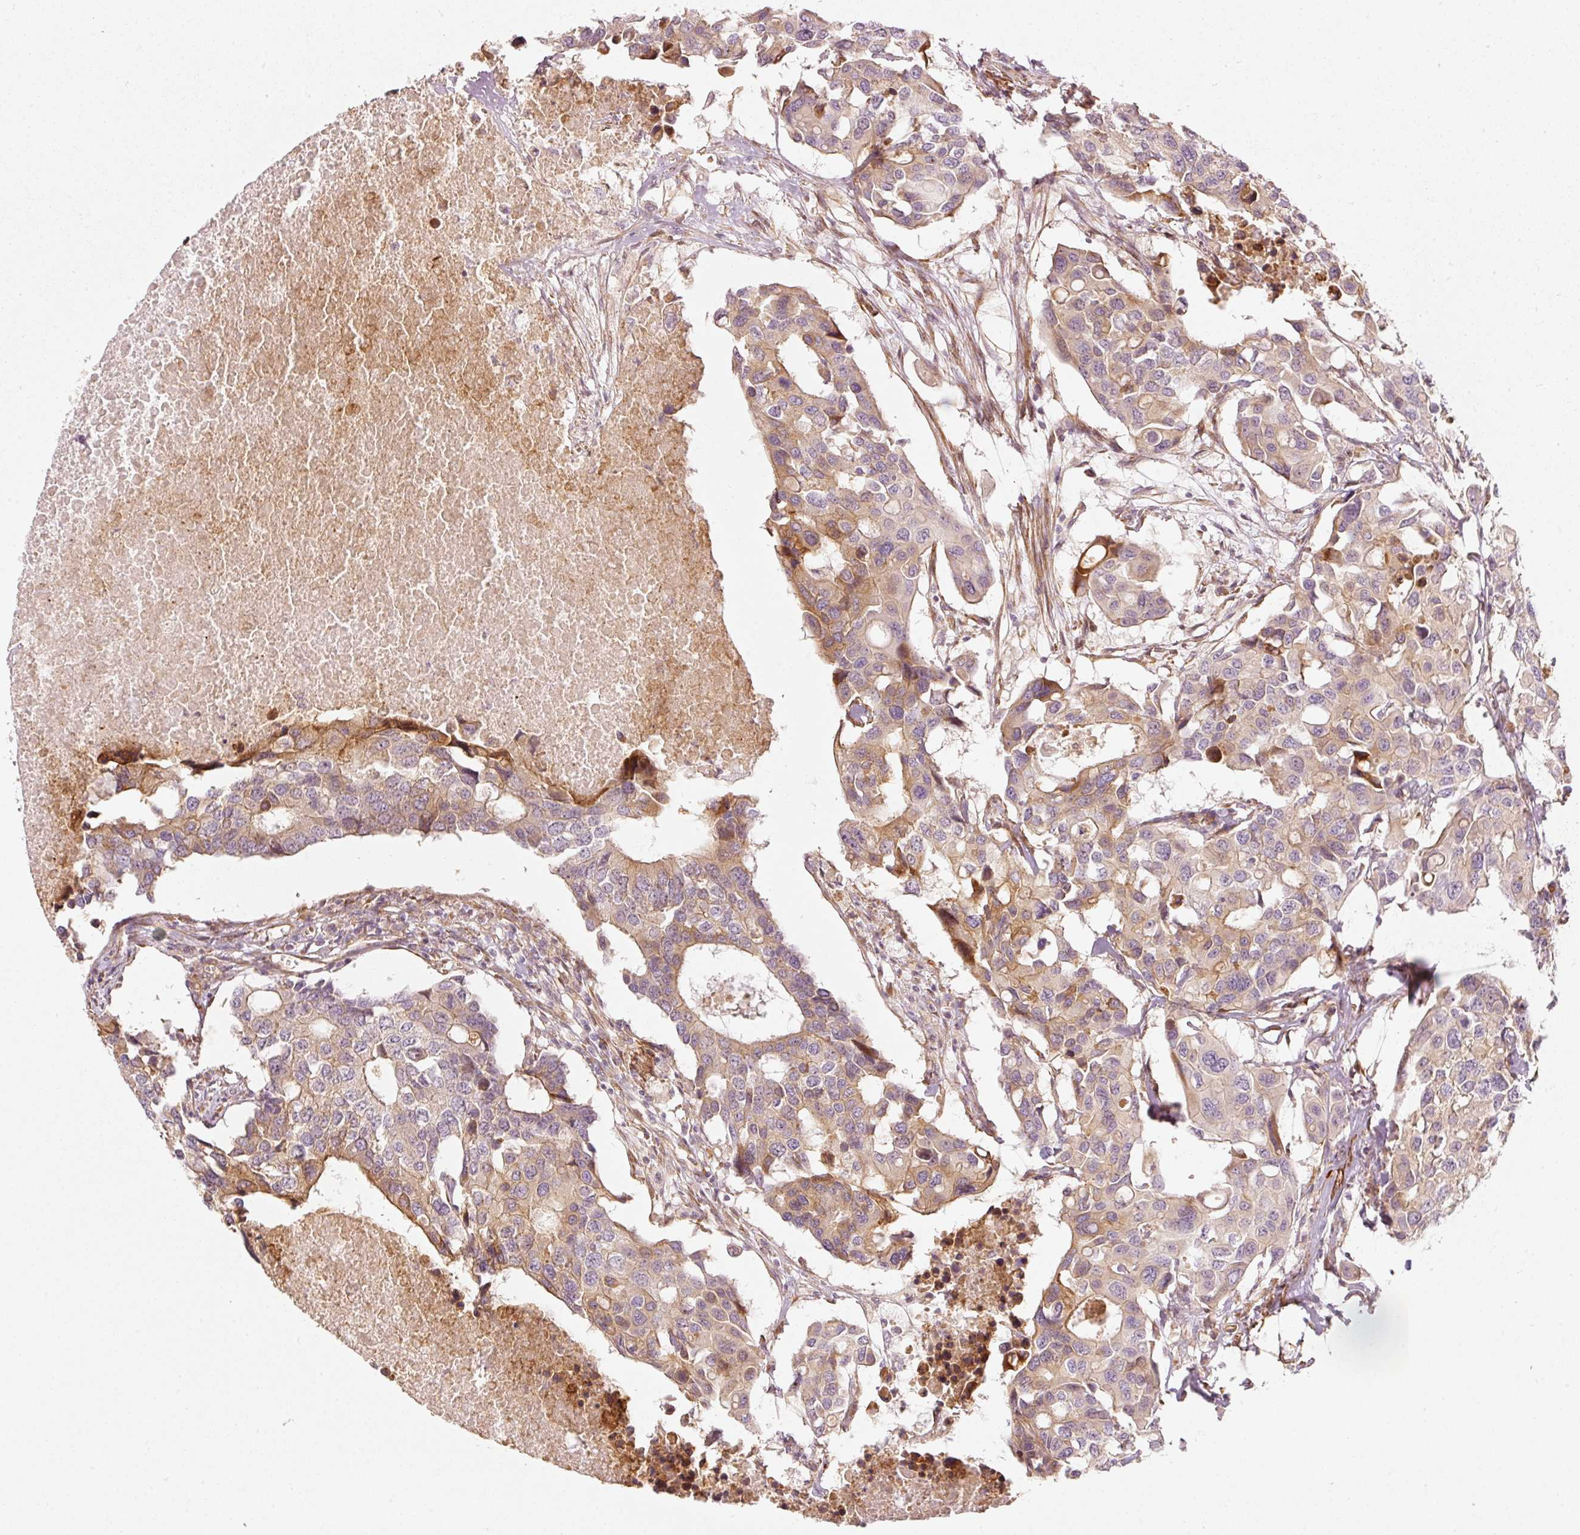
{"staining": {"intensity": "moderate", "quantity": "25%-75%", "location": "cytoplasmic/membranous"}, "tissue": "colorectal cancer", "cell_type": "Tumor cells", "image_type": "cancer", "snomed": [{"axis": "morphology", "description": "Adenocarcinoma, NOS"}, {"axis": "topography", "description": "Colon"}], "caption": "A brown stain labels moderate cytoplasmic/membranous positivity of a protein in human colorectal adenocarcinoma tumor cells. Using DAB (3,3'-diaminobenzidine) (brown) and hematoxylin (blue) stains, captured at high magnification using brightfield microscopy.", "gene": "KCNQ1", "patient": {"sex": "male", "age": 77}}